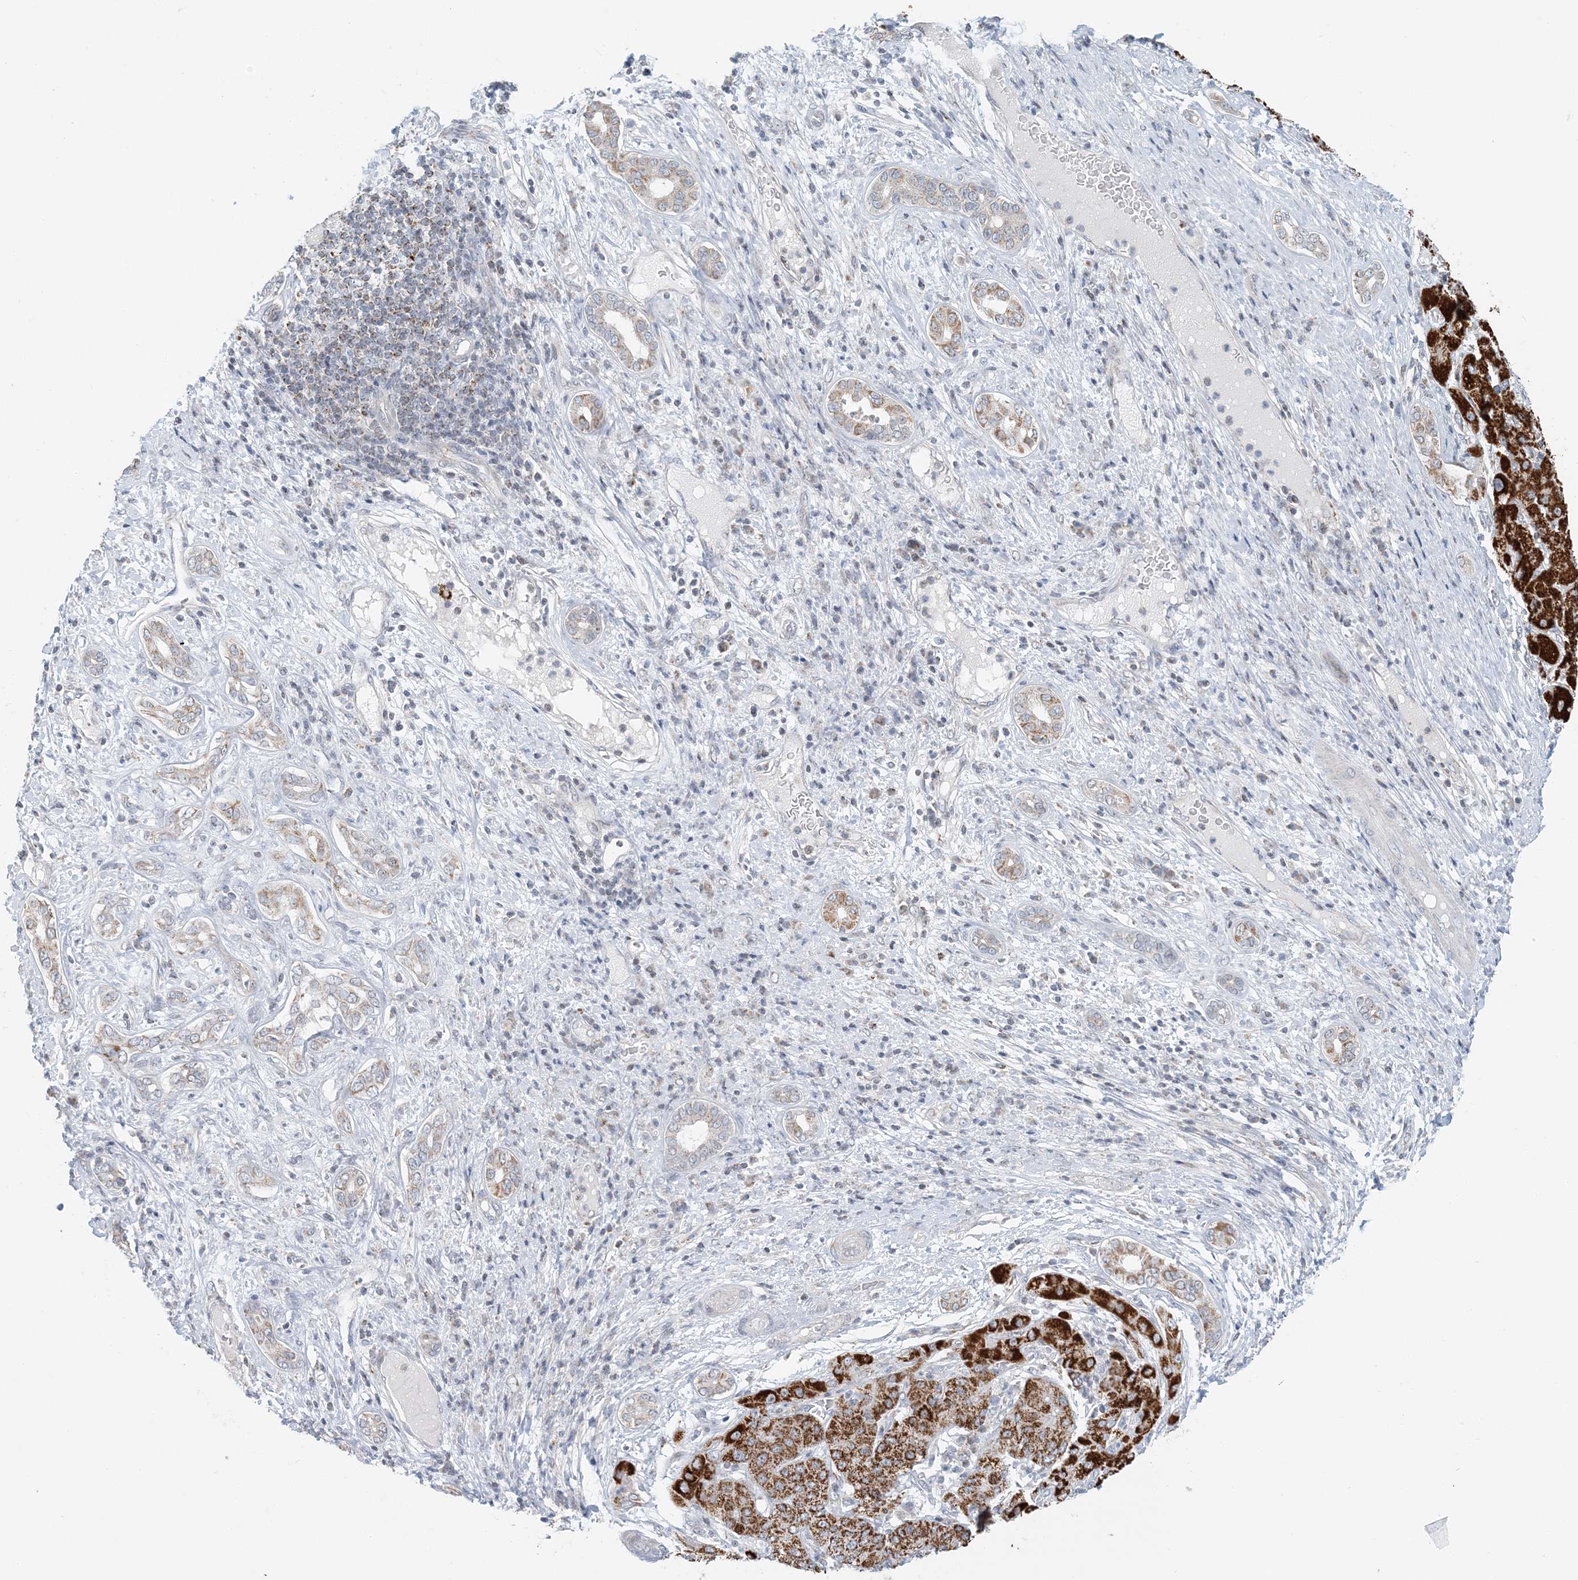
{"staining": {"intensity": "strong", "quantity": ">75%", "location": "cytoplasmic/membranous"}, "tissue": "liver cancer", "cell_type": "Tumor cells", "image_type": "cancer", "snomed": [{"axis": "morphology", "description": "Carcinoma, Hepatocellular, NOS"}, {"axis": "topography", "description": "Liver"}], "caption": "Immunohistochemical staining of liver cancer reveals strong cytoplasmic/membranous protein positivity in approximately >75% of tumor cells.", "gene": "BDH1", "patient": {"sex": "male", "age": 65}}